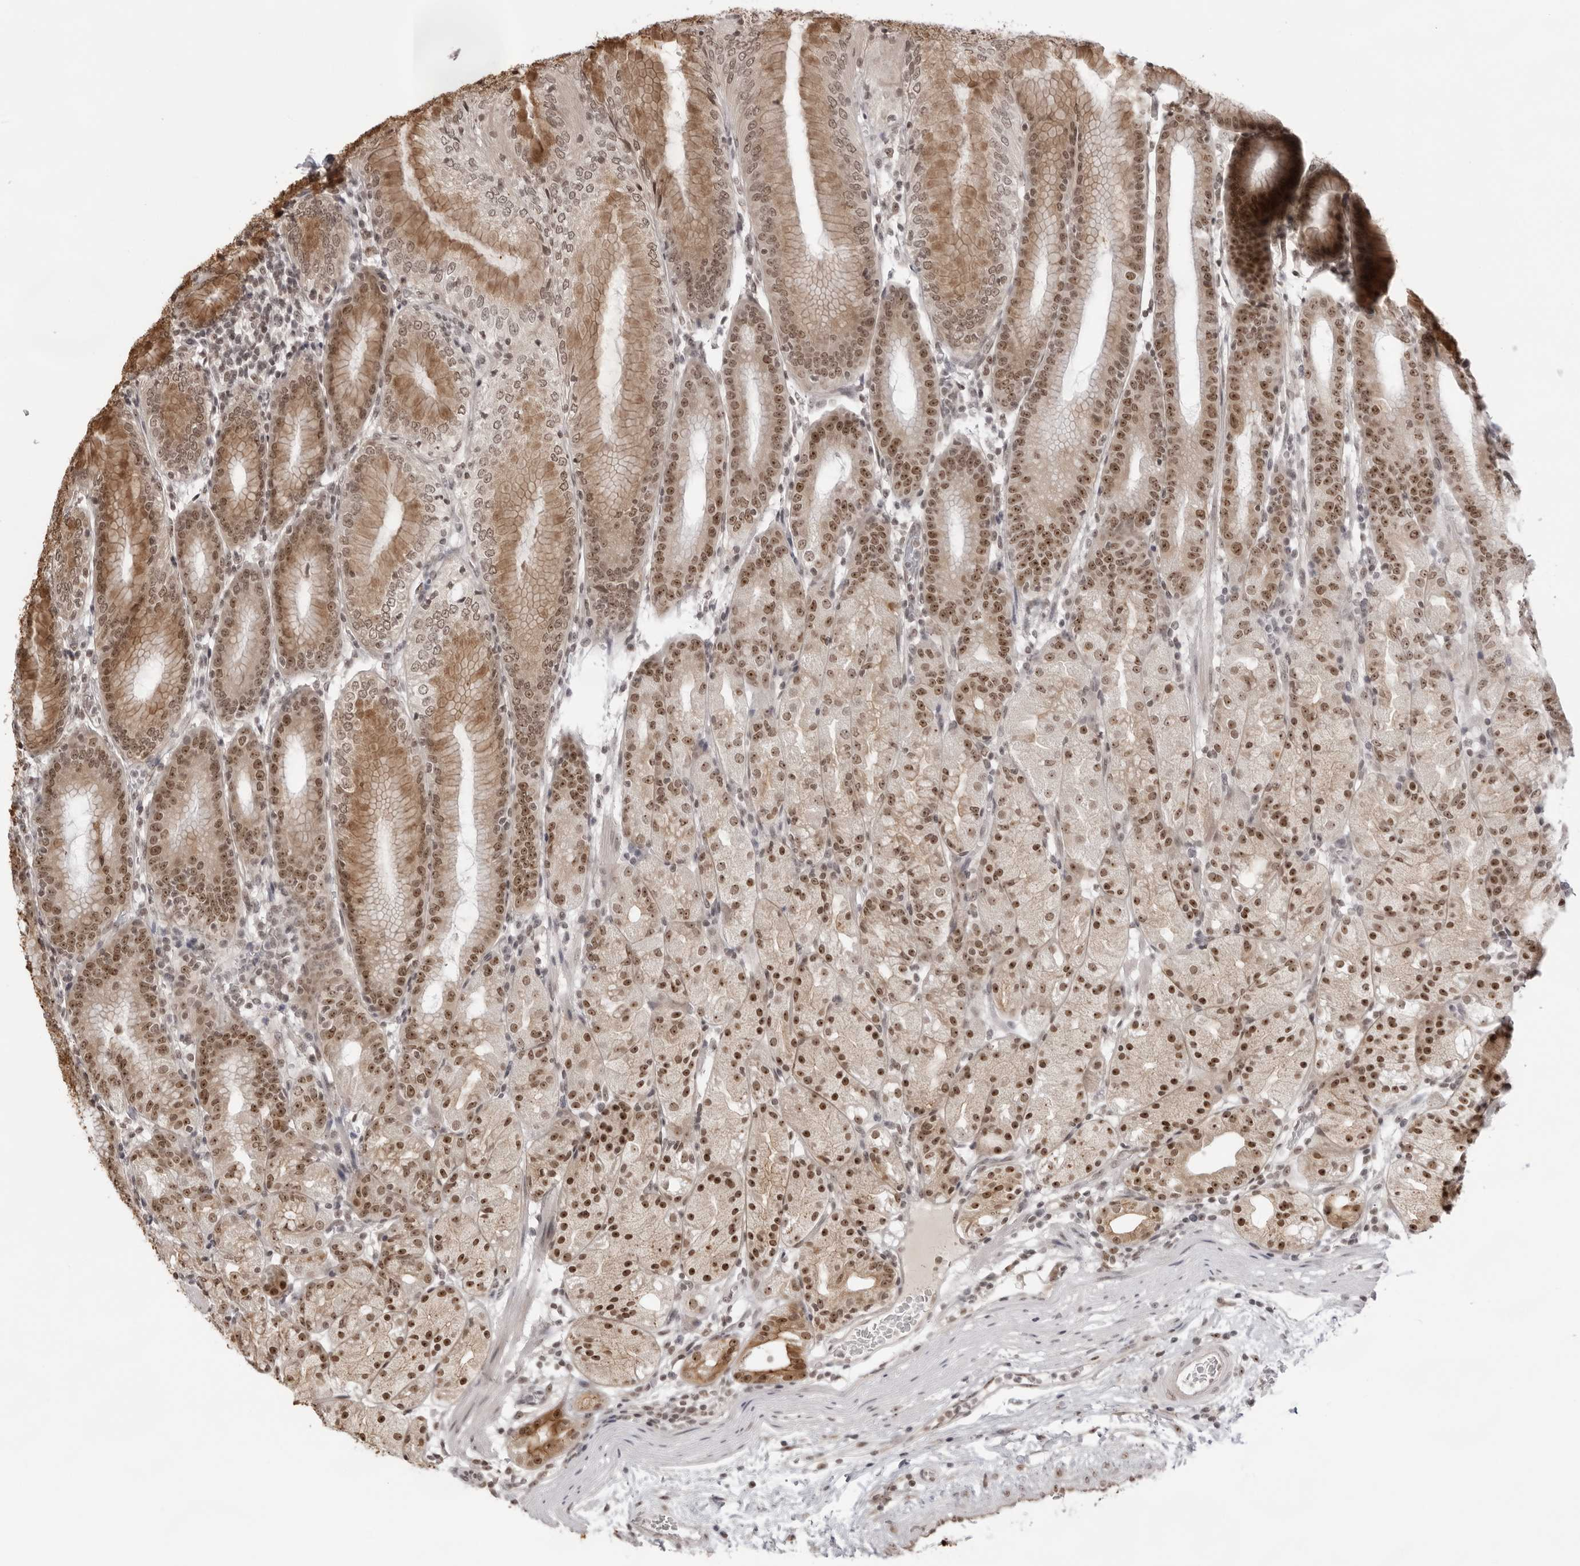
{"staining": {"intensity": "moderate", "quantity": ">75%", "location": "cytoplasmic/membranous,nuclear"}, "tissue": "stomach", "cell_type": "Glandular cells", "image_type": "normal", "snomed": [{"axis": "morphology", "description": "Normal tissue, NOS"}, {"axis": "topography", "description": "Stomach, upper"}], "caption": "Human stomach stained with a brown dye reveals moderate cytoplasmic/membranous,nuclear positive staining in about >75% of glandular cells.", "gene": "EXOSC10", "patient": {"sex": "male", "age": 48}}